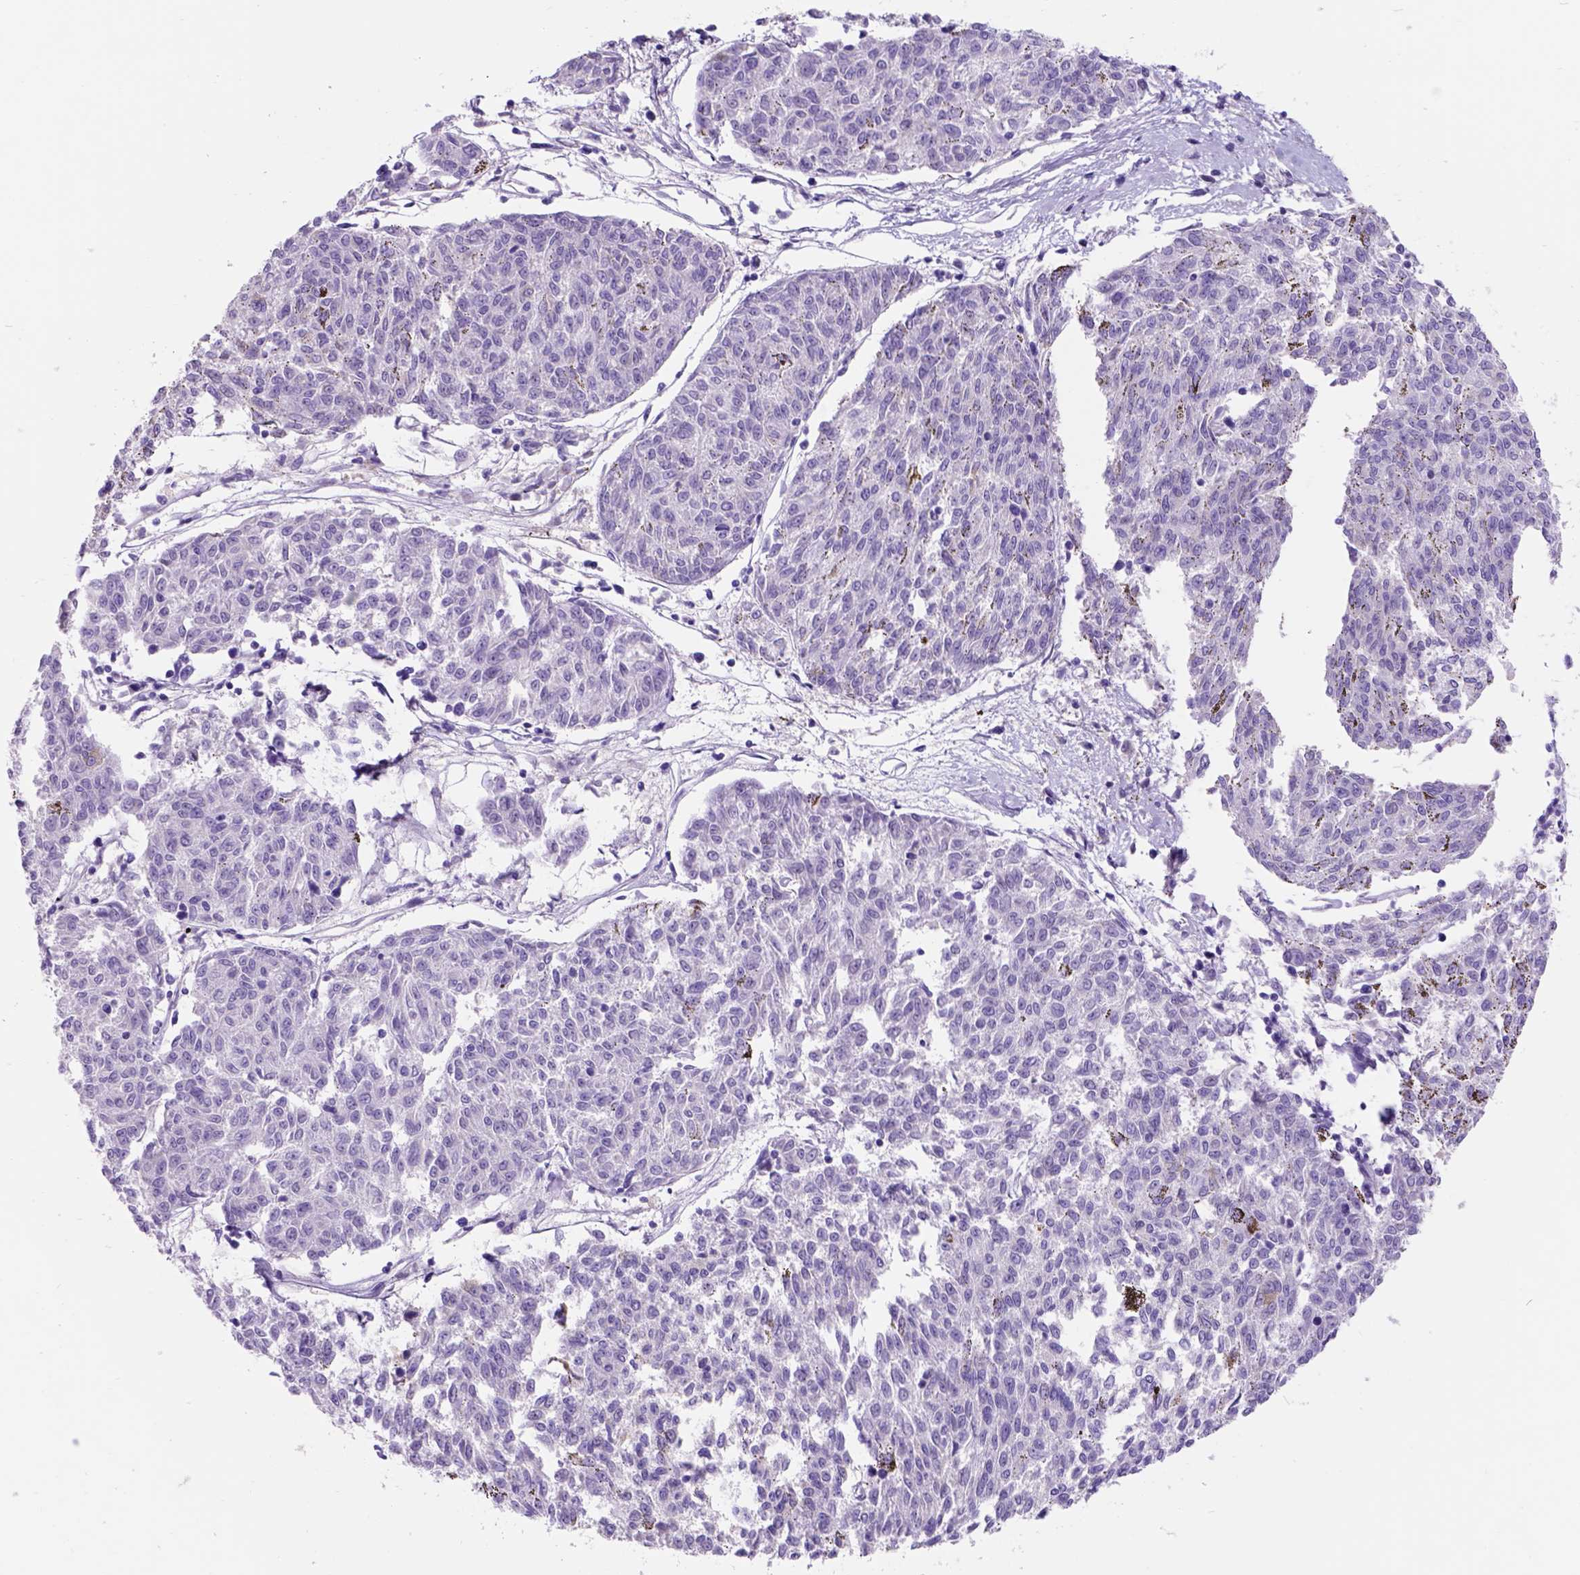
{"staining": {"intensity": "negative", "quantity": "none", "location": "none"}, "tissue": "melanoma", "cell_type": "Tumor cells", "image_type": "cancer", "snomed": [{"axis": "morphology", "description": "Malignant melanoma, NOS"}, {"axis": "topography", "description": "Skin"}], "caption": "An immunohistochemistry (IHC) histopathology image of malignant melanoma is shown. There is no staining in tumor cells of malignant melanoma. The staining is performed using DAB brown chromogen with nuclei counter-stained in using hematoxylin.", "gene": "EGFR", "patient": {"sex": "female", "age": 72}}